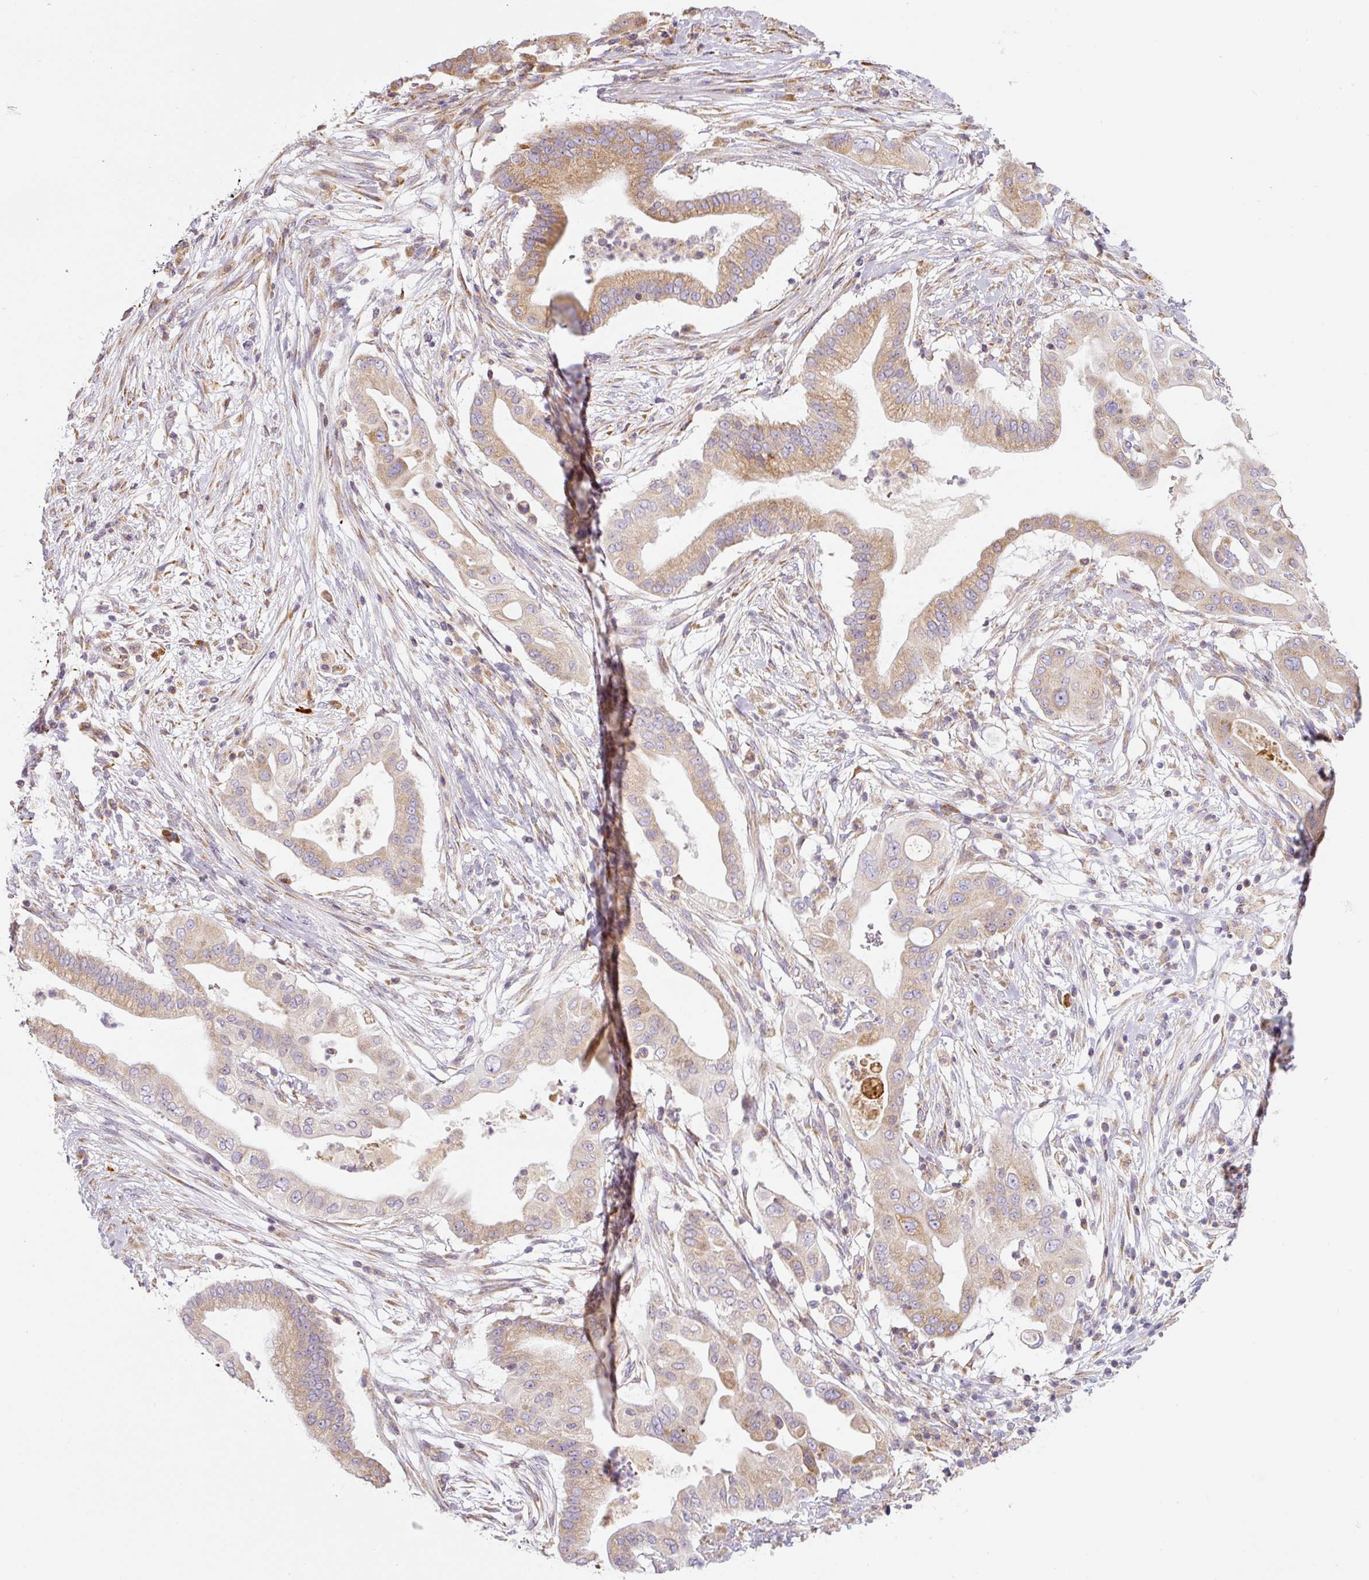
{"staining": {"intensity": "moderate", "quantity": ">75%", "location": "cytoplasmic/membranous"}, "tissue": "pancreatic cancer", "cell_type": "Tumor cells", "image_type": "cancer", "snomed": [{"axis": "morphology", "description": "Adenocarcinoma, NOS"}, {"axis": "topography", "description": "Pancreas"}], "caption": "High-power microscopy captured an immunohistochemistry photomicrograph of pancreatic cancer (adenocarcinoma), revealing moderate cytoplasmic/membranous expression in approximately >75% of tumor cells.", "gene": "MORN4", "patient": {"sex": "male", "age": 68}}